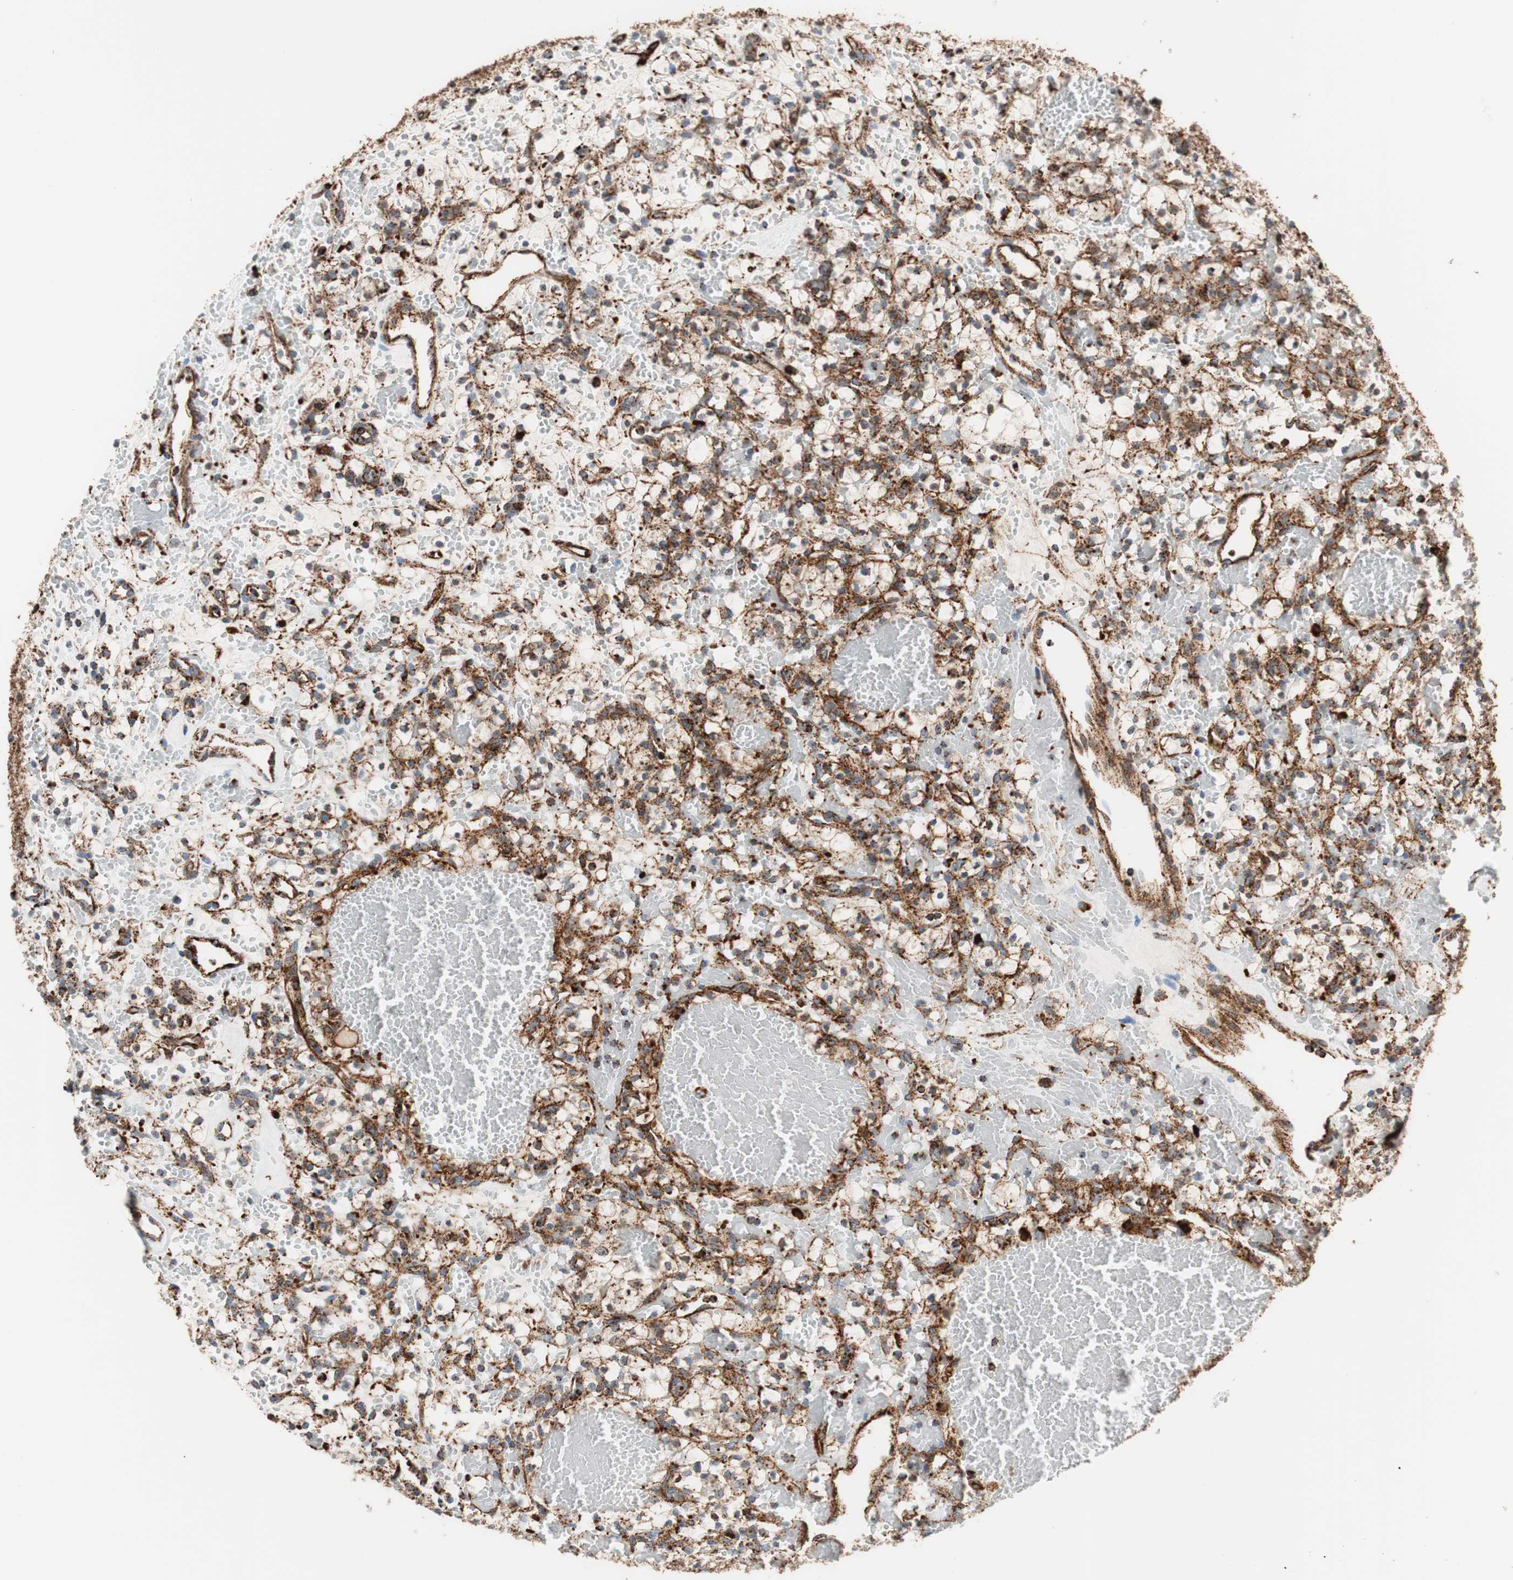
{"staining": {"intensity": "strong", "quantity": ">75%", "location": "cytoplasmic/membranous"}, "tissue": "renal cancer", "cell_type": "Tumor cells", "image_type": "cancer", "snomed": [{"axis": "morphology", "description": "Adenocarcinoma, NOS"}, {"axis": "topography", "description": "Kidney"}], "caption": "Immunohistochemical staining of human renal cancer (adenocarcinoma) shows strong cytoplasmic/membranous protein expression in approximately >75% of tumor cells. The staining was performed using DAB (3,3'-diaminobenzidine), with brown indicating positive protein expression. Nuclei are stained blue with hematoxylin.", "gene": "LAMP1", "patient": {"sex": "female", "age": 60}}